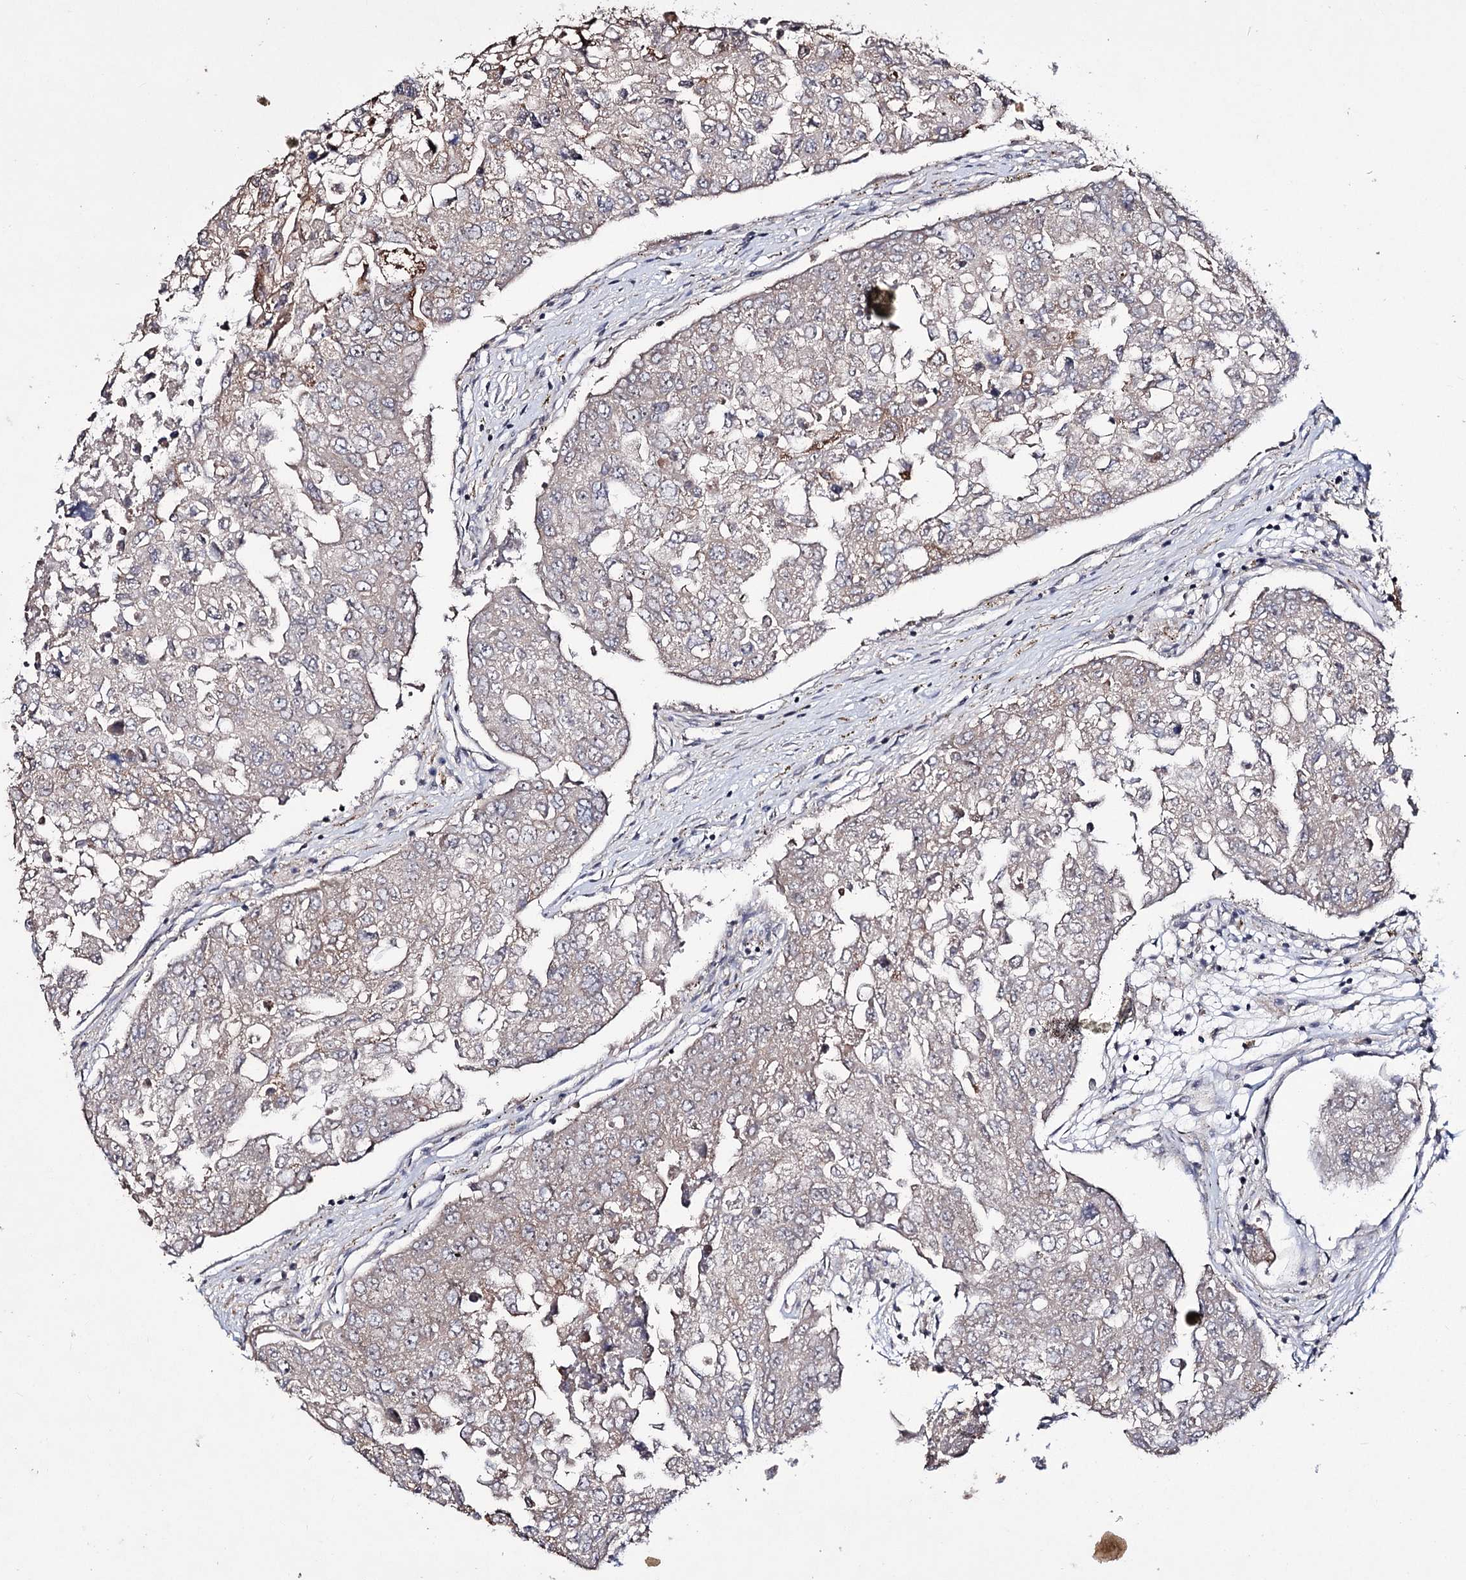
{"staining": {"intensity": "moderate", "quantity": "25%-75%", "location": "nuclear"}, "tissue": "urothelial cancer", "cell_type": "Tumor cells", "image_type": "cancer", "snomed": [{"axis": "morphology", "description": "Urothelial carcinoma, High grade"}, {"axis": "topography", "description": "Lymph node"}, {"axis": "topography", "description": "Urinary bladder"}], "caption": "Immunohistochemistry image of neoplastic tissue: human urothelial cancer stained using IHC shows medium levels of moderate protein expression localized specifically in the nuclear of tumor cells, appearing as a nuclear brown color.", "gene": "VGLL4", "patient": {"sex": "male", "age": 51}}